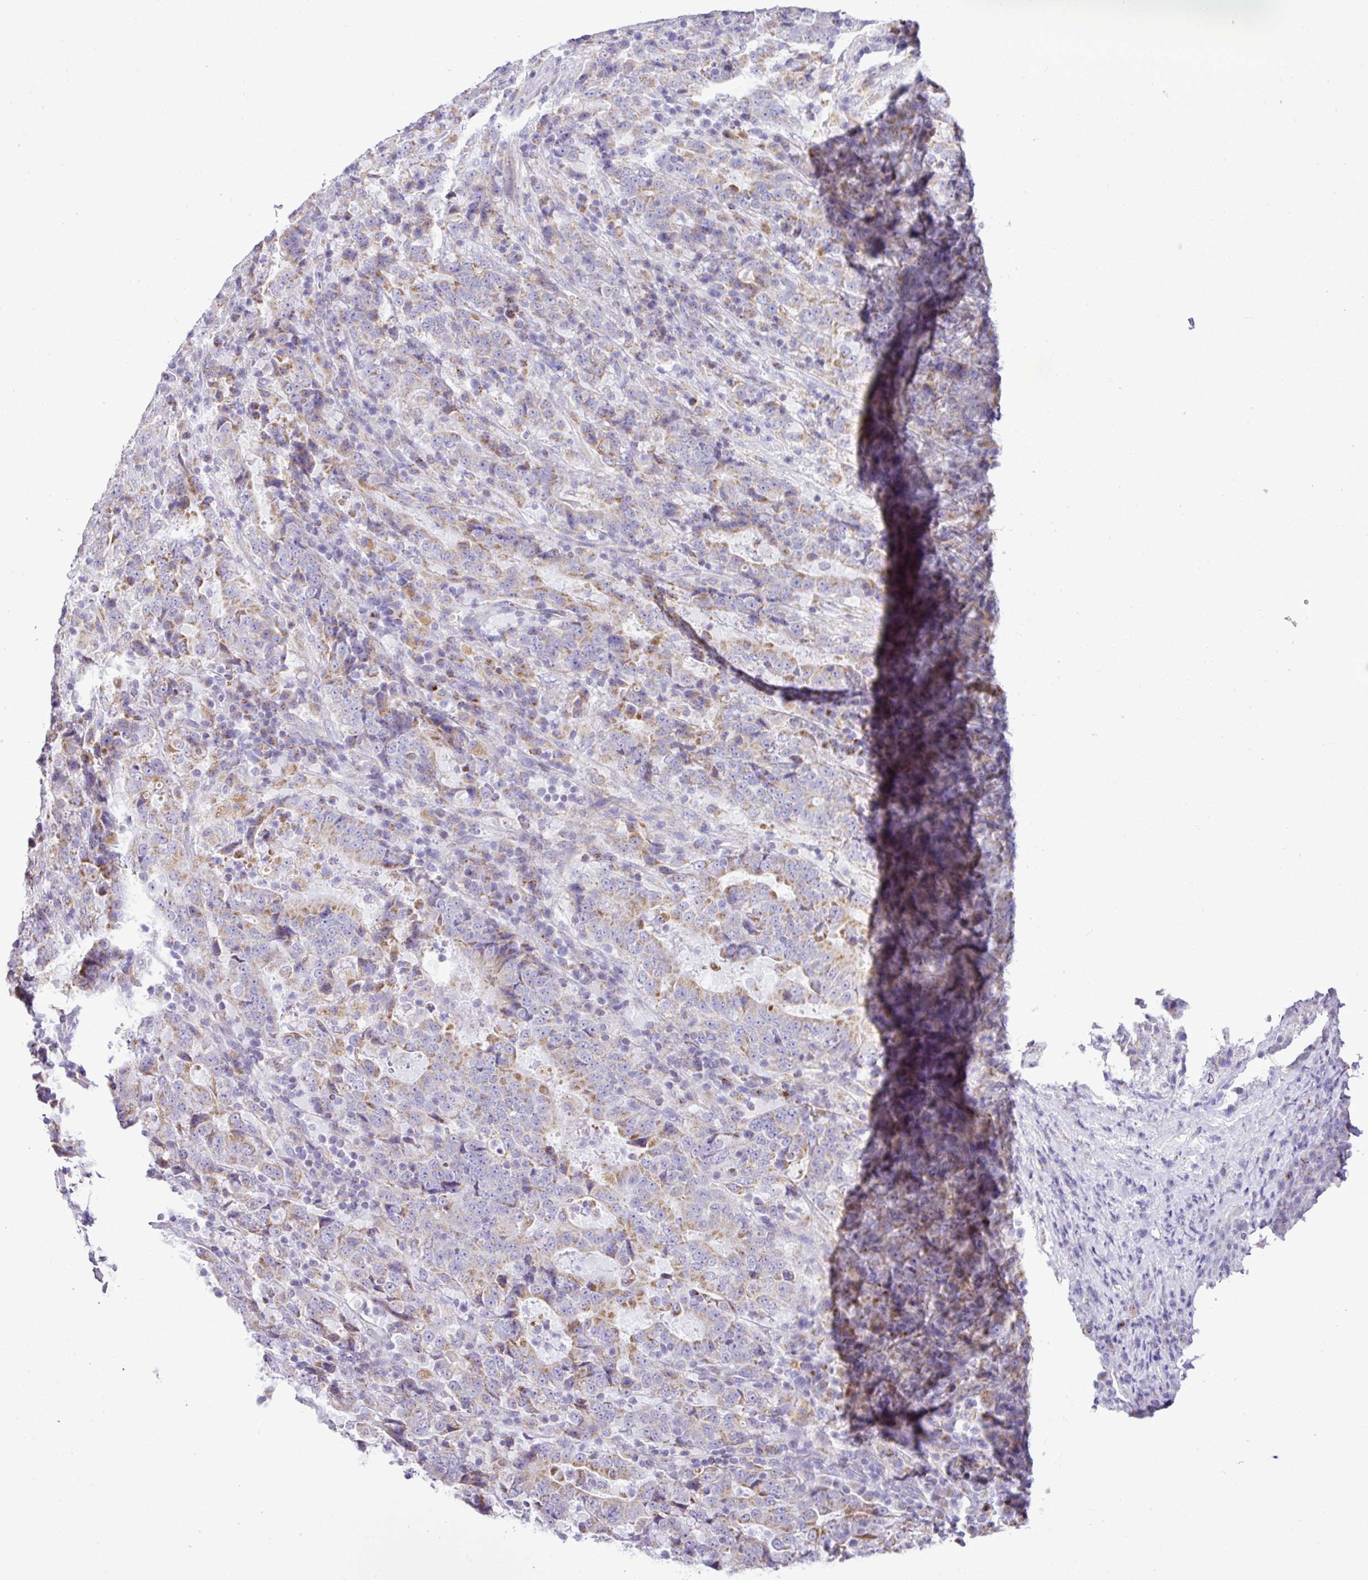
{"staining": {"intensity": "moderate", "quantity": "25%-75%", "location": "cytoplasmic/membranous"}, "tissue": "stomach cancer", "cell_type": "Tumor cells", "image_type": "cancer", "snomed": [{"axis": "morphology", "description": "Normal tissue, NOS"}, {"axis": "morphology", "description": "Adenocarcinoma, NOS"}, {"axis": "topography", "description": "Stomach, upper"}, {"axis": "topography", "description": "Stomach"}], "caption": "This is a micrograph of IHC staining of stomach cancer (adenocarcinoma), which shows moderate expression in the cytoplasmic/membranous of tumor cells.", "gene": "PGAP4", "patient": {"sex": "male", "age": 59}}